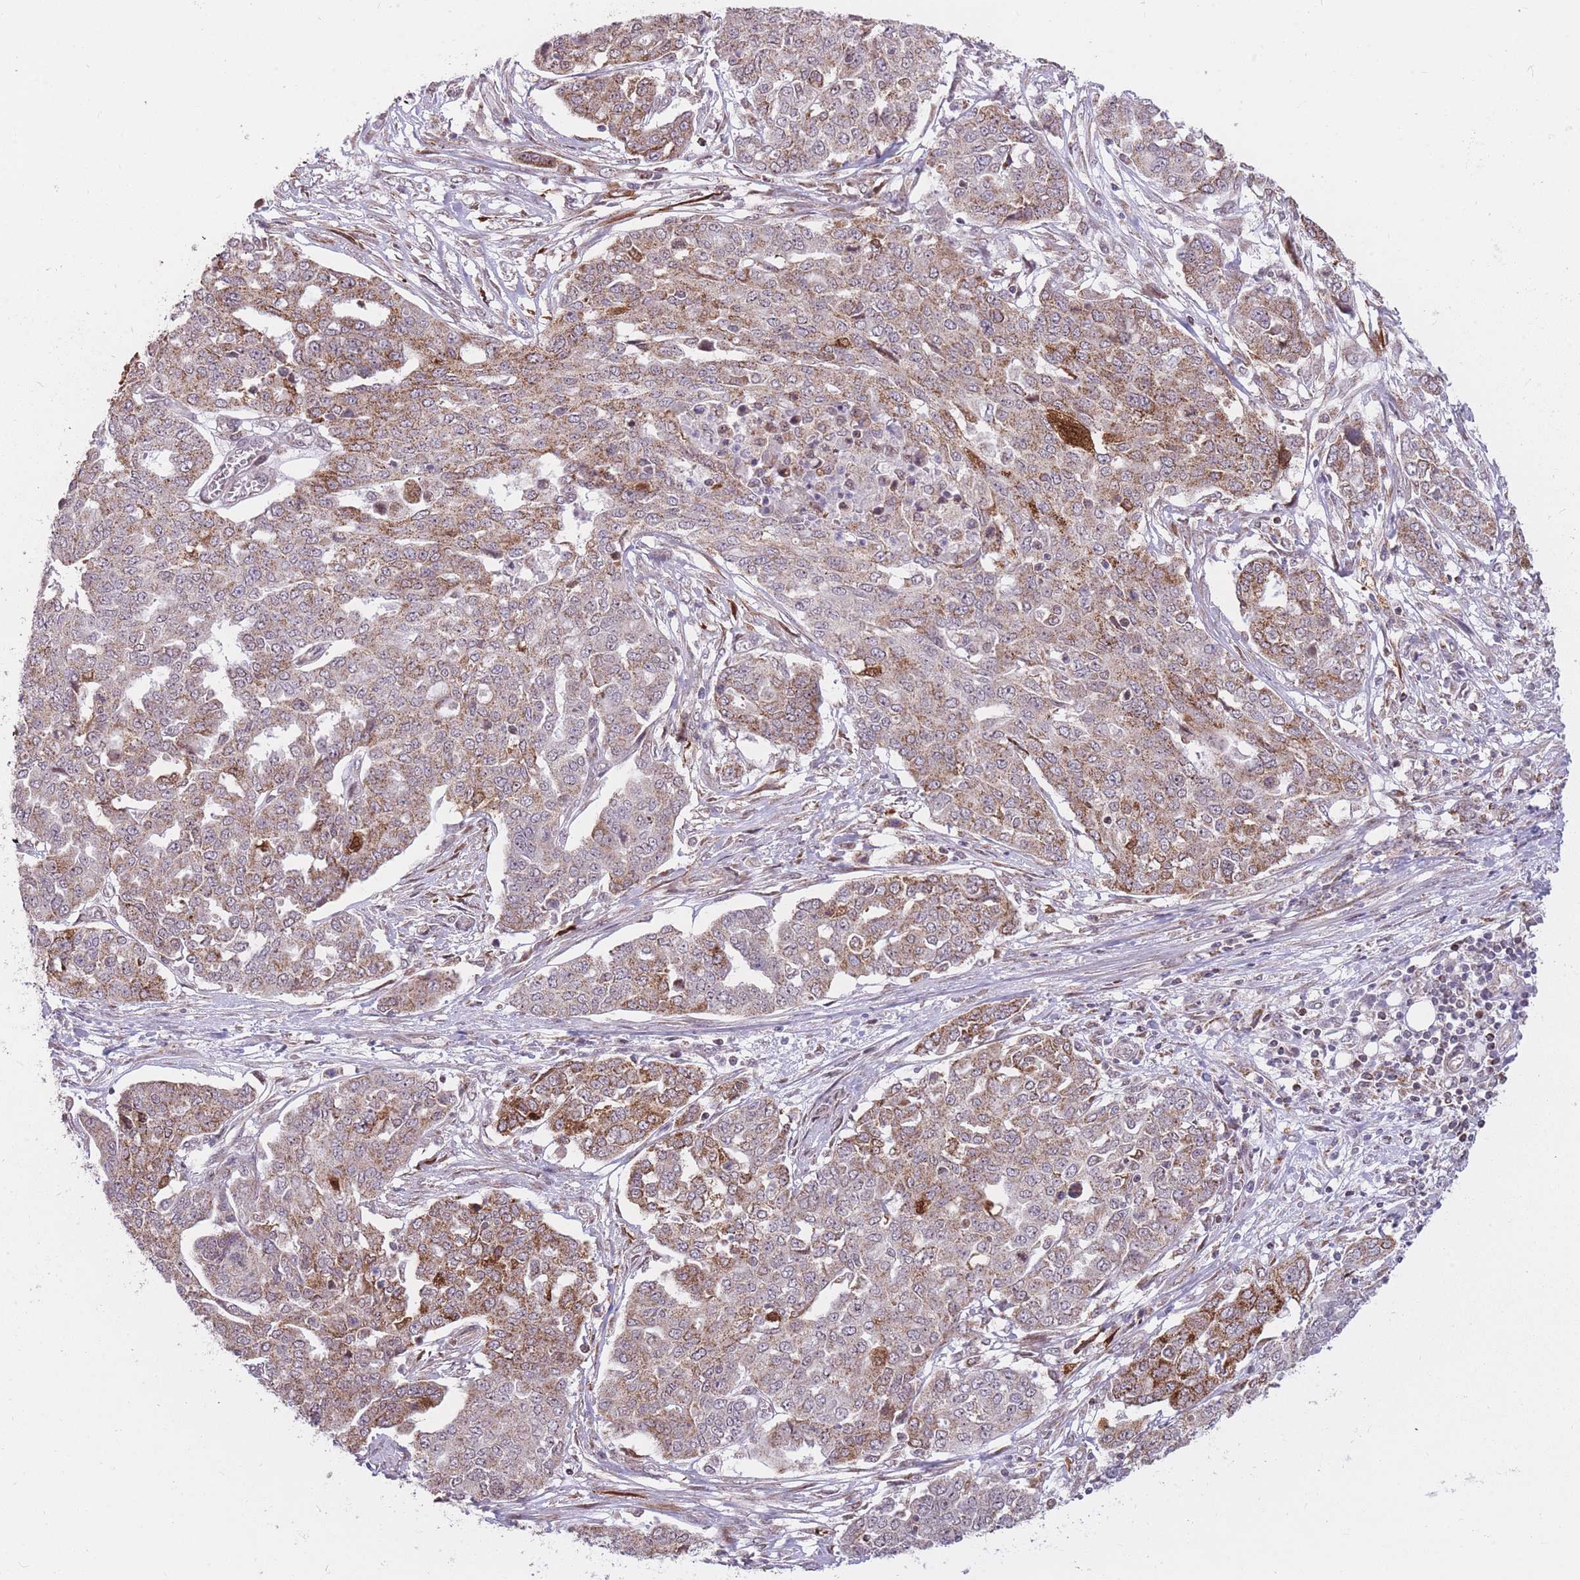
{"staining": {"intensity": "moderate", "quantity": ">75%", "location": "cytoplasmic/membranous"}, "tissue": "ovarian cancer", "cell_type": "Tumor cells", "image_type": "cancer", "snomed": [{"axis": "morphology", "description": "Cystadenocarcinoma, serous, NOS"}, {"axis": "topography", "description": "Soft tissue"}, {"axis": "topography", "description": "Ovary"}], "caption": "Human serous cystadenocarcinoma (ovarian) stained for a protein (brown) displays moderate cytoplasmic/membranous positive positivity in approximately >75% of tumor cells.", "gene": "DPYSL4", "patient": {"sex": "female", "age": 57}}